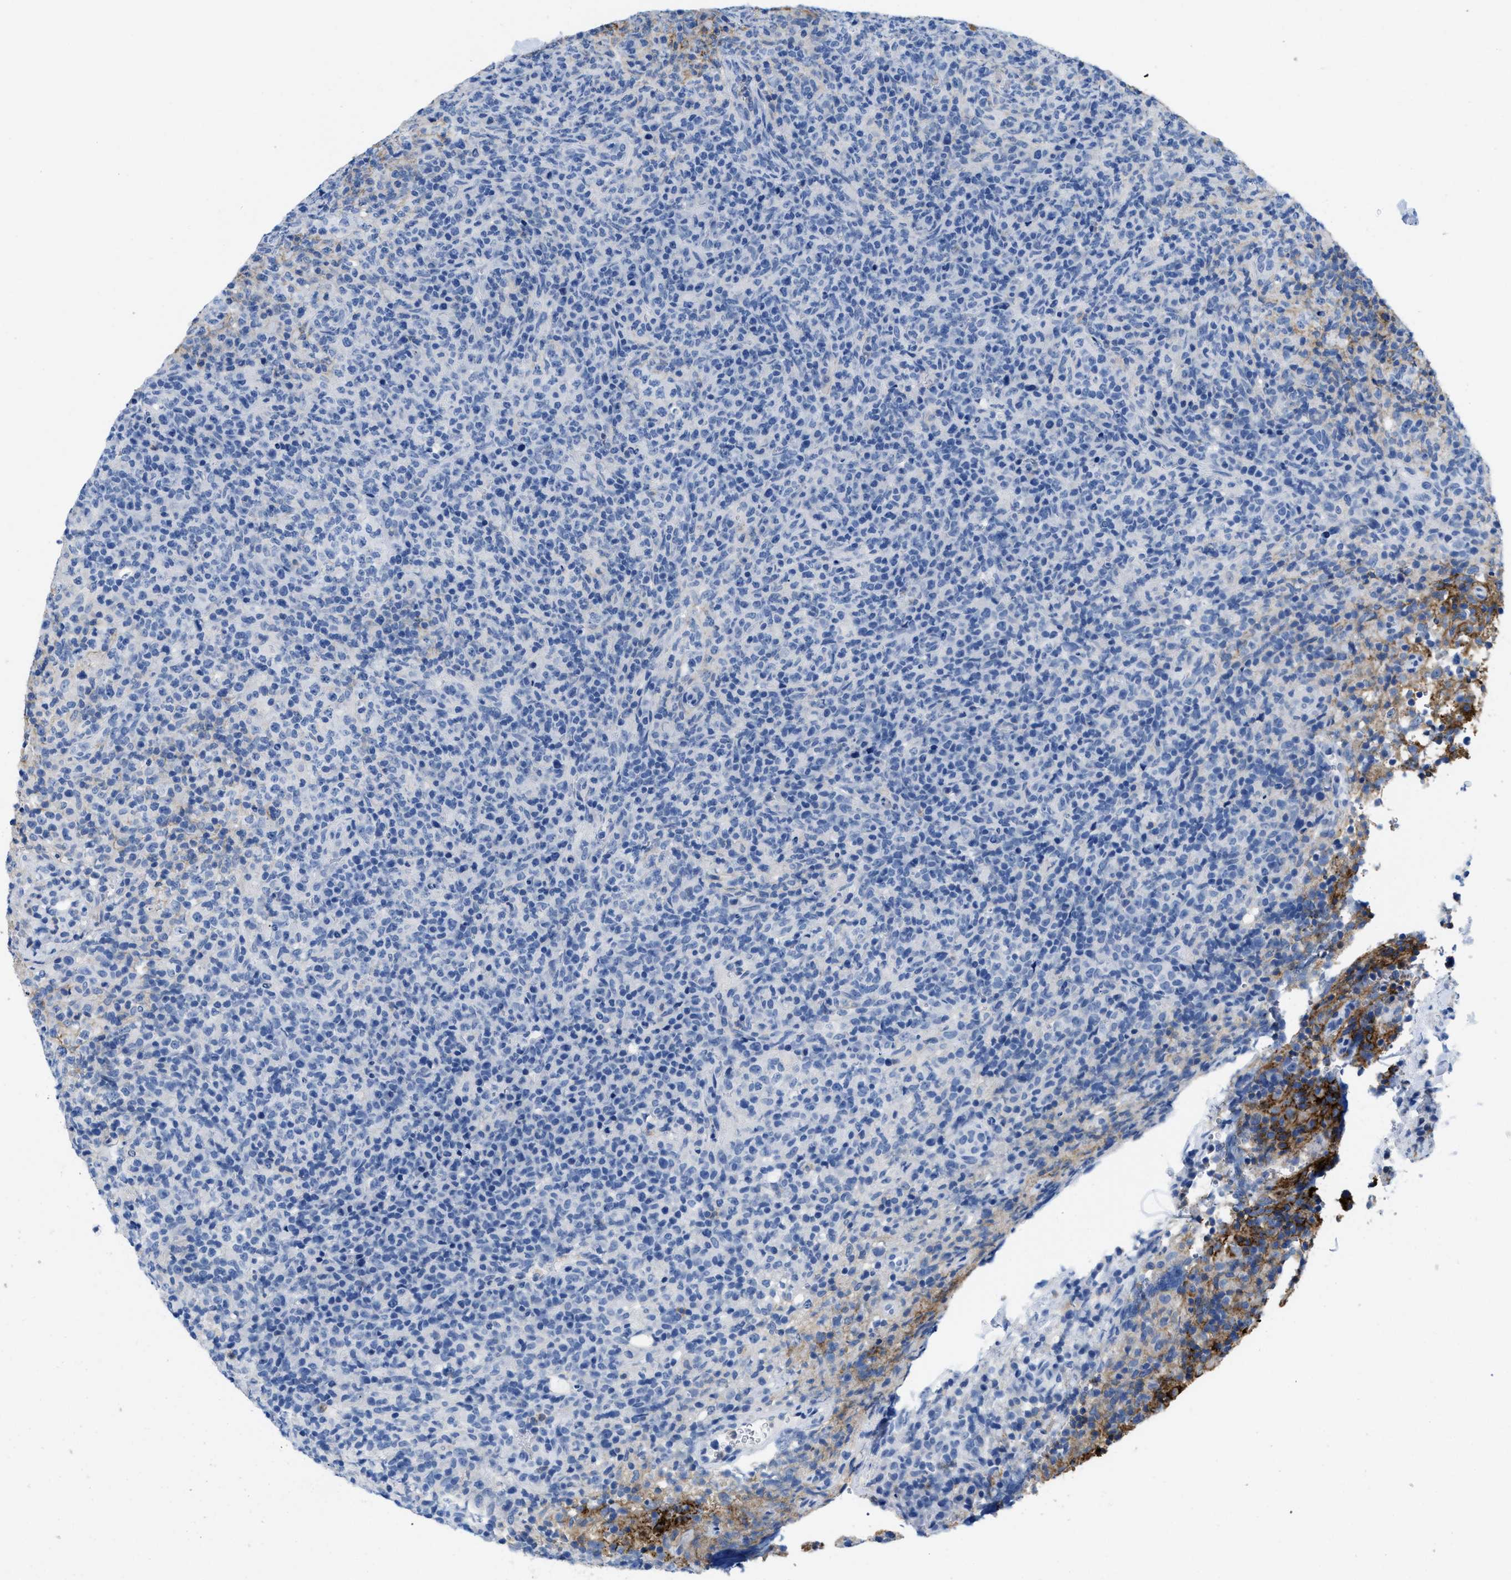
{"staining": {"intensity": "negative", "quantity": "none", "location": "none"}, "tissue": "lymphoma", "cell_type": "Tumor cells", "image_type": "cancer", "snomed": [{"axis": "morphology", "description": "Malignant lymphoma, non-Hodgkin's type, High grade"}, {"axis": "topography", "description": "Lymph node"}], "caption": "IHC of lymphoma exhibits no positivity in tumor cells. (DAB (3,3'-diaminobenzidine) IHC, high magnification).", "gene": "CR1", "patient": {"sex": "female", "age": 76}}